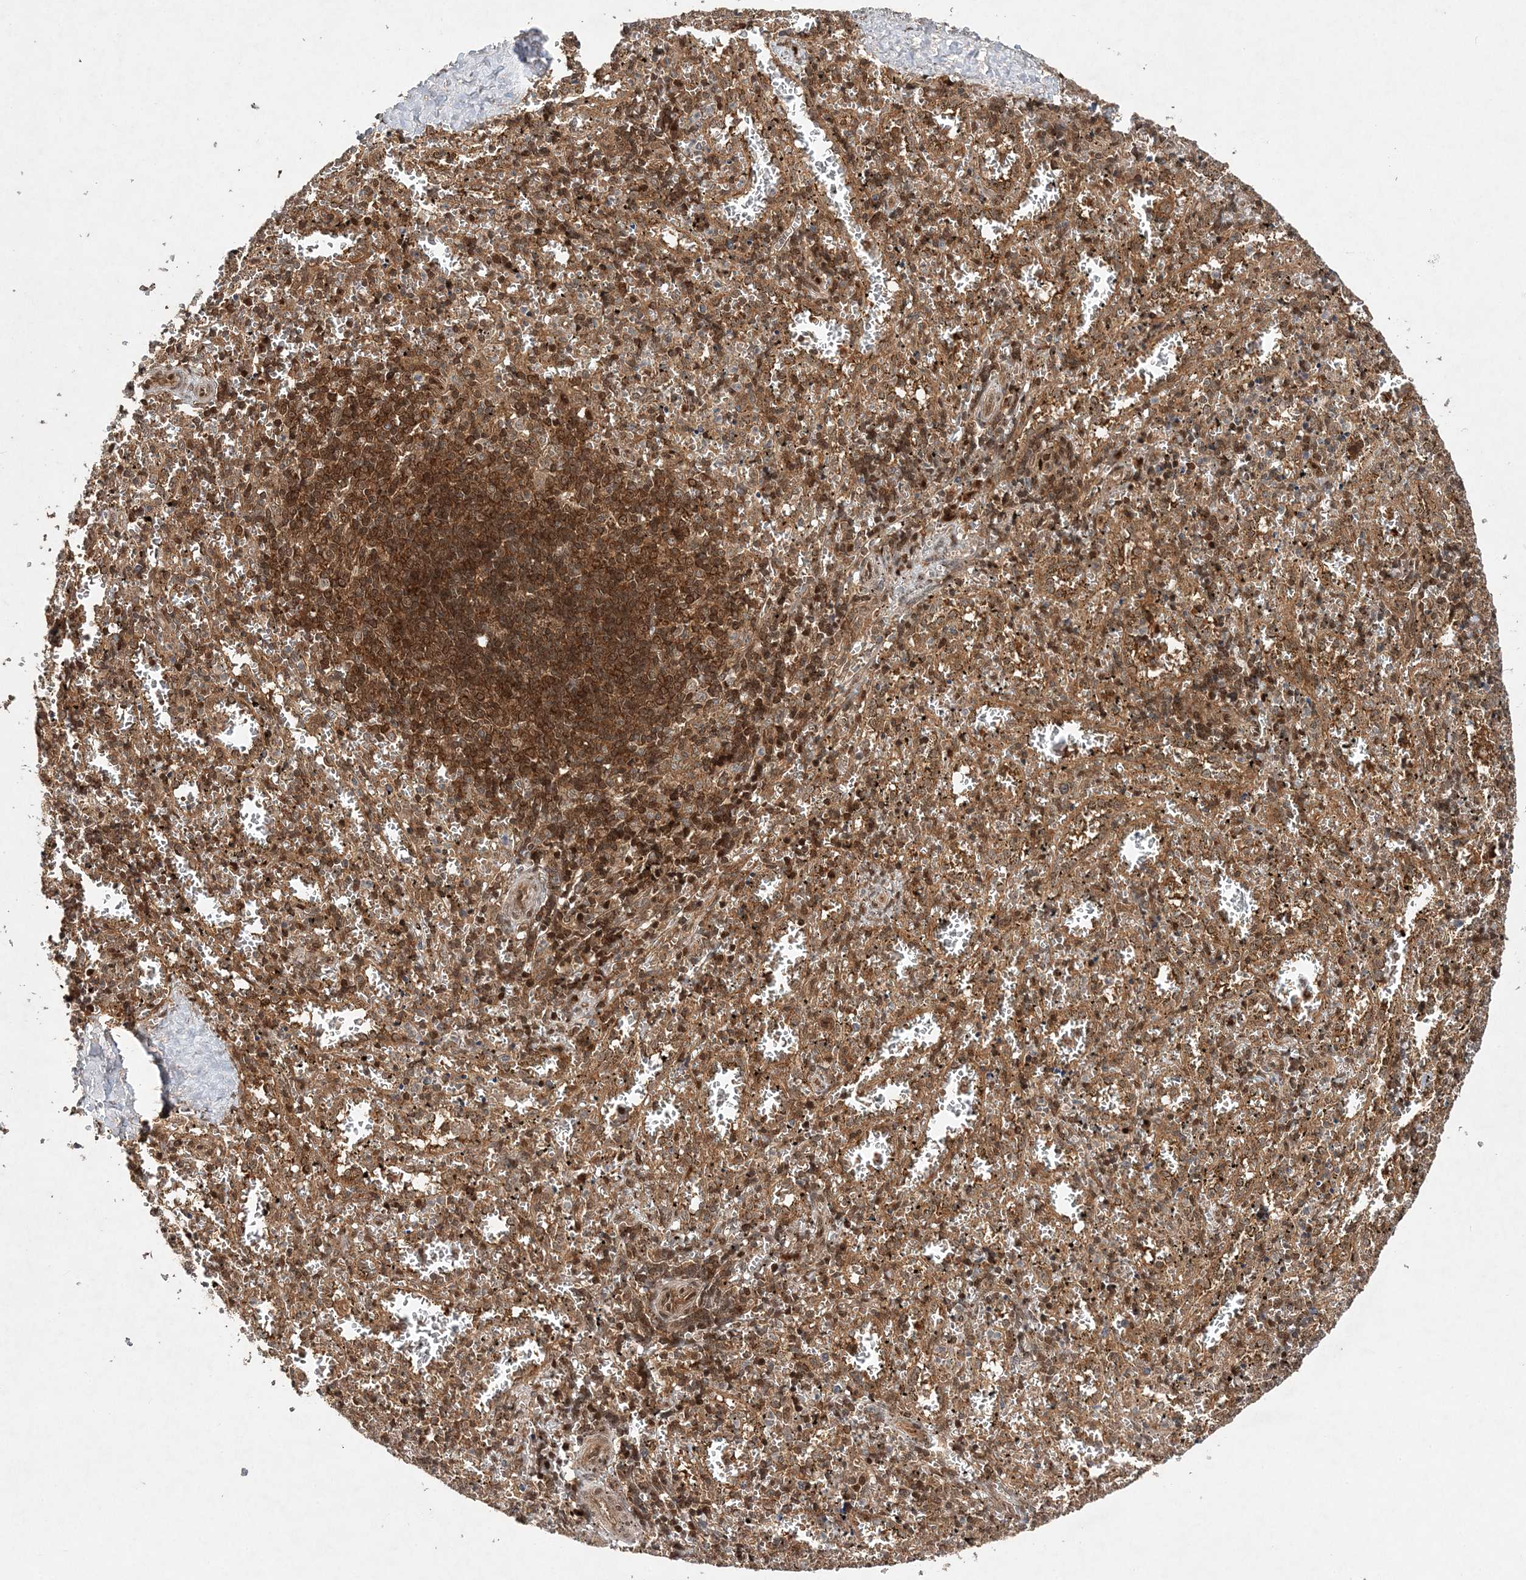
{"staining": {"intensity": "moderate", "quantity": "25%-75%", "location": "cytoplasmic/membranous"}, "tissue": "spleen", "cell_type": "Cells in red pulp", "image_type": "normal", "snomed": [{"axis": "morphology", "description": "Normal tissue, NOS"}, {"axis": "topography", "description": "Spleen"}], "caption": "Immunohistochemical staining of benign spleen shows moderate cytoplasmic/membranous protein positivity in approximately 25%-75% of cells in red pulp. The staining was performed using DAB (3,3'-diaminobenzidine), with brown indicating positive protein expression. Nuclei are stained blue with hematoxylin.", "gene": "NIF3L1", "patient": {"sex": "male", "age": 11}}